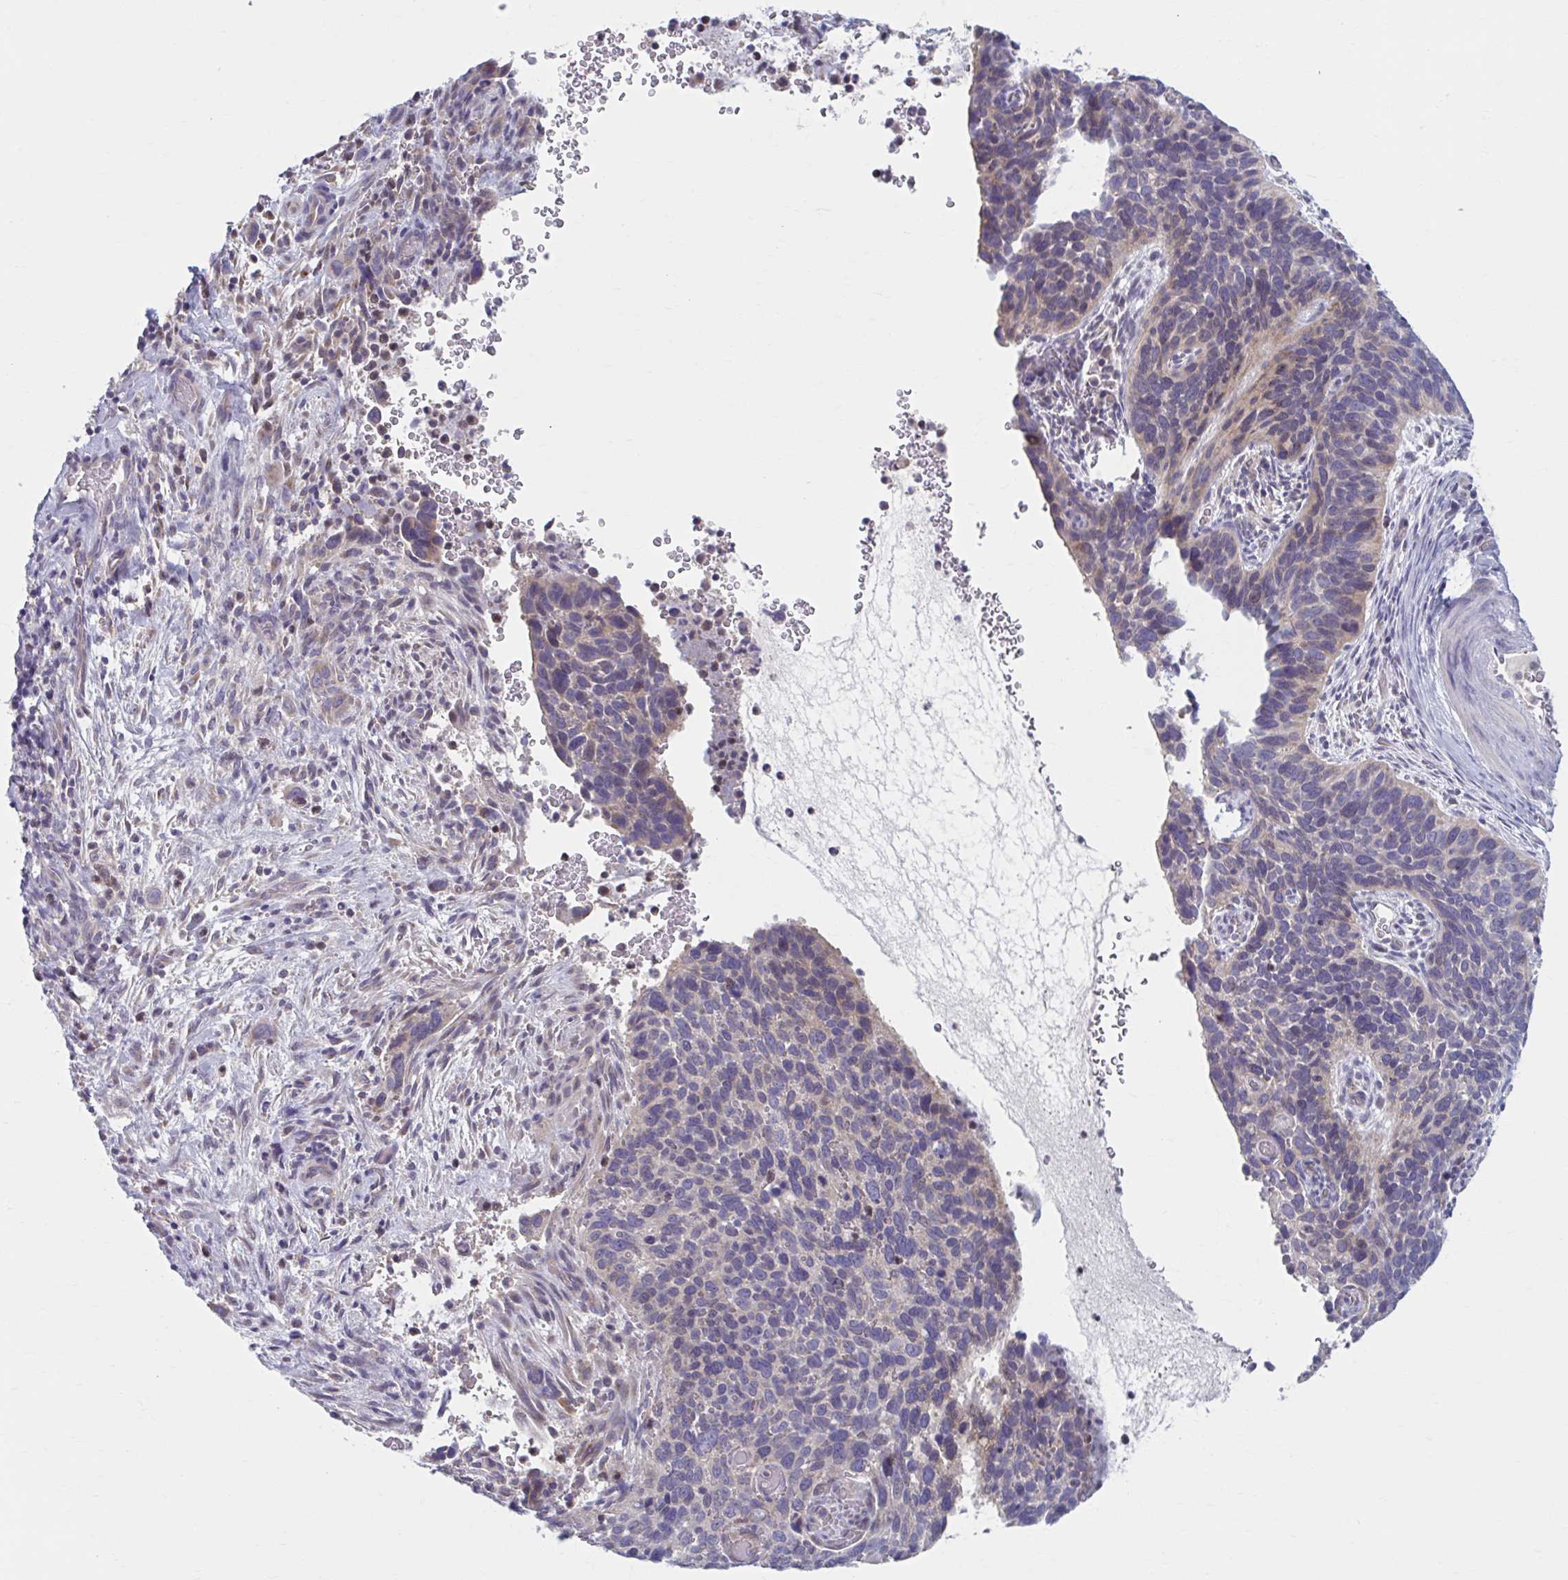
{"staining": {"intensity": "weak", "quantity": "25%-75%", "location": "cytoplasmic/membranous"}, "tissue": "cervical cancer", "cell_type": "Tumor cells", "image_type": "cancer", "snomed": [{"axis": "morphology", "description": "Squamous cell carcinoma, NOS"}, {"axis": "topography", "description": "Cervix"}], "caption": "The histopathology image shows staining of squamous cell carcinoma (cervical), revealing weak cytoplasmic/membranous protein staining (brown color) within tumor cells. The protein of interest is stained brown, and the nuclei are stained in blue (DAB IHC with brightfield microscopy, high magnification).", "gene": "CHST3", "patient": {"sex": "female", "age": 51}}